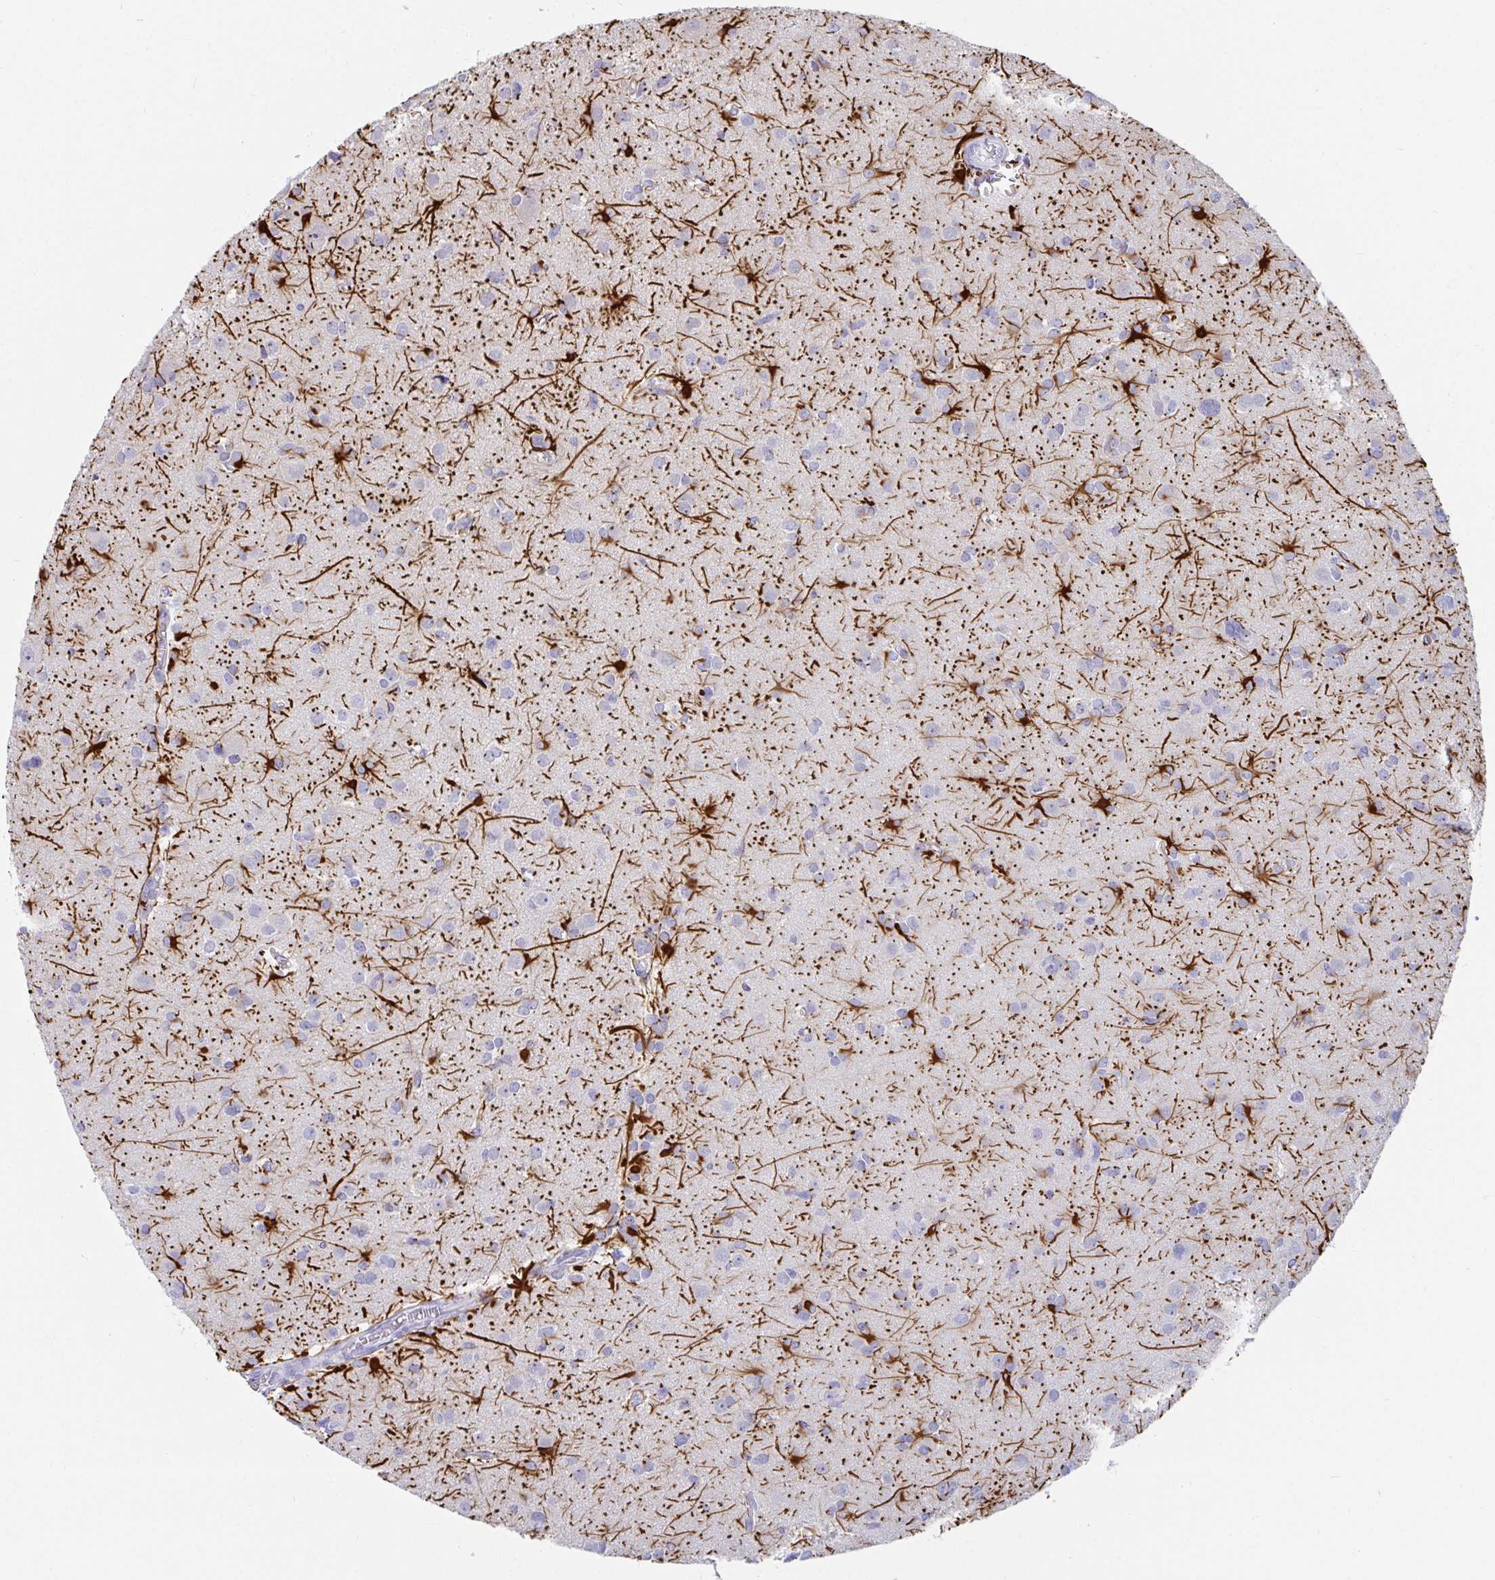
{"staining": {"intensity": "negative", "quantity": "none", "location": "none"}, "tissue": "glioma", "cell_type": "Tumor cells", "image_type": "cancer", "snomed": [{"axis": "morphology", "description": "Glioma, malignant, High grade"}, {"axis": "topography", "description": "Brain"}], "caption": "A micrograph of malignant high-grade glioma stained for a protein reveals no brown staining in tumor cells.", "gene": "C19orf81", "patient": {"sex": "male", "age": 23}}